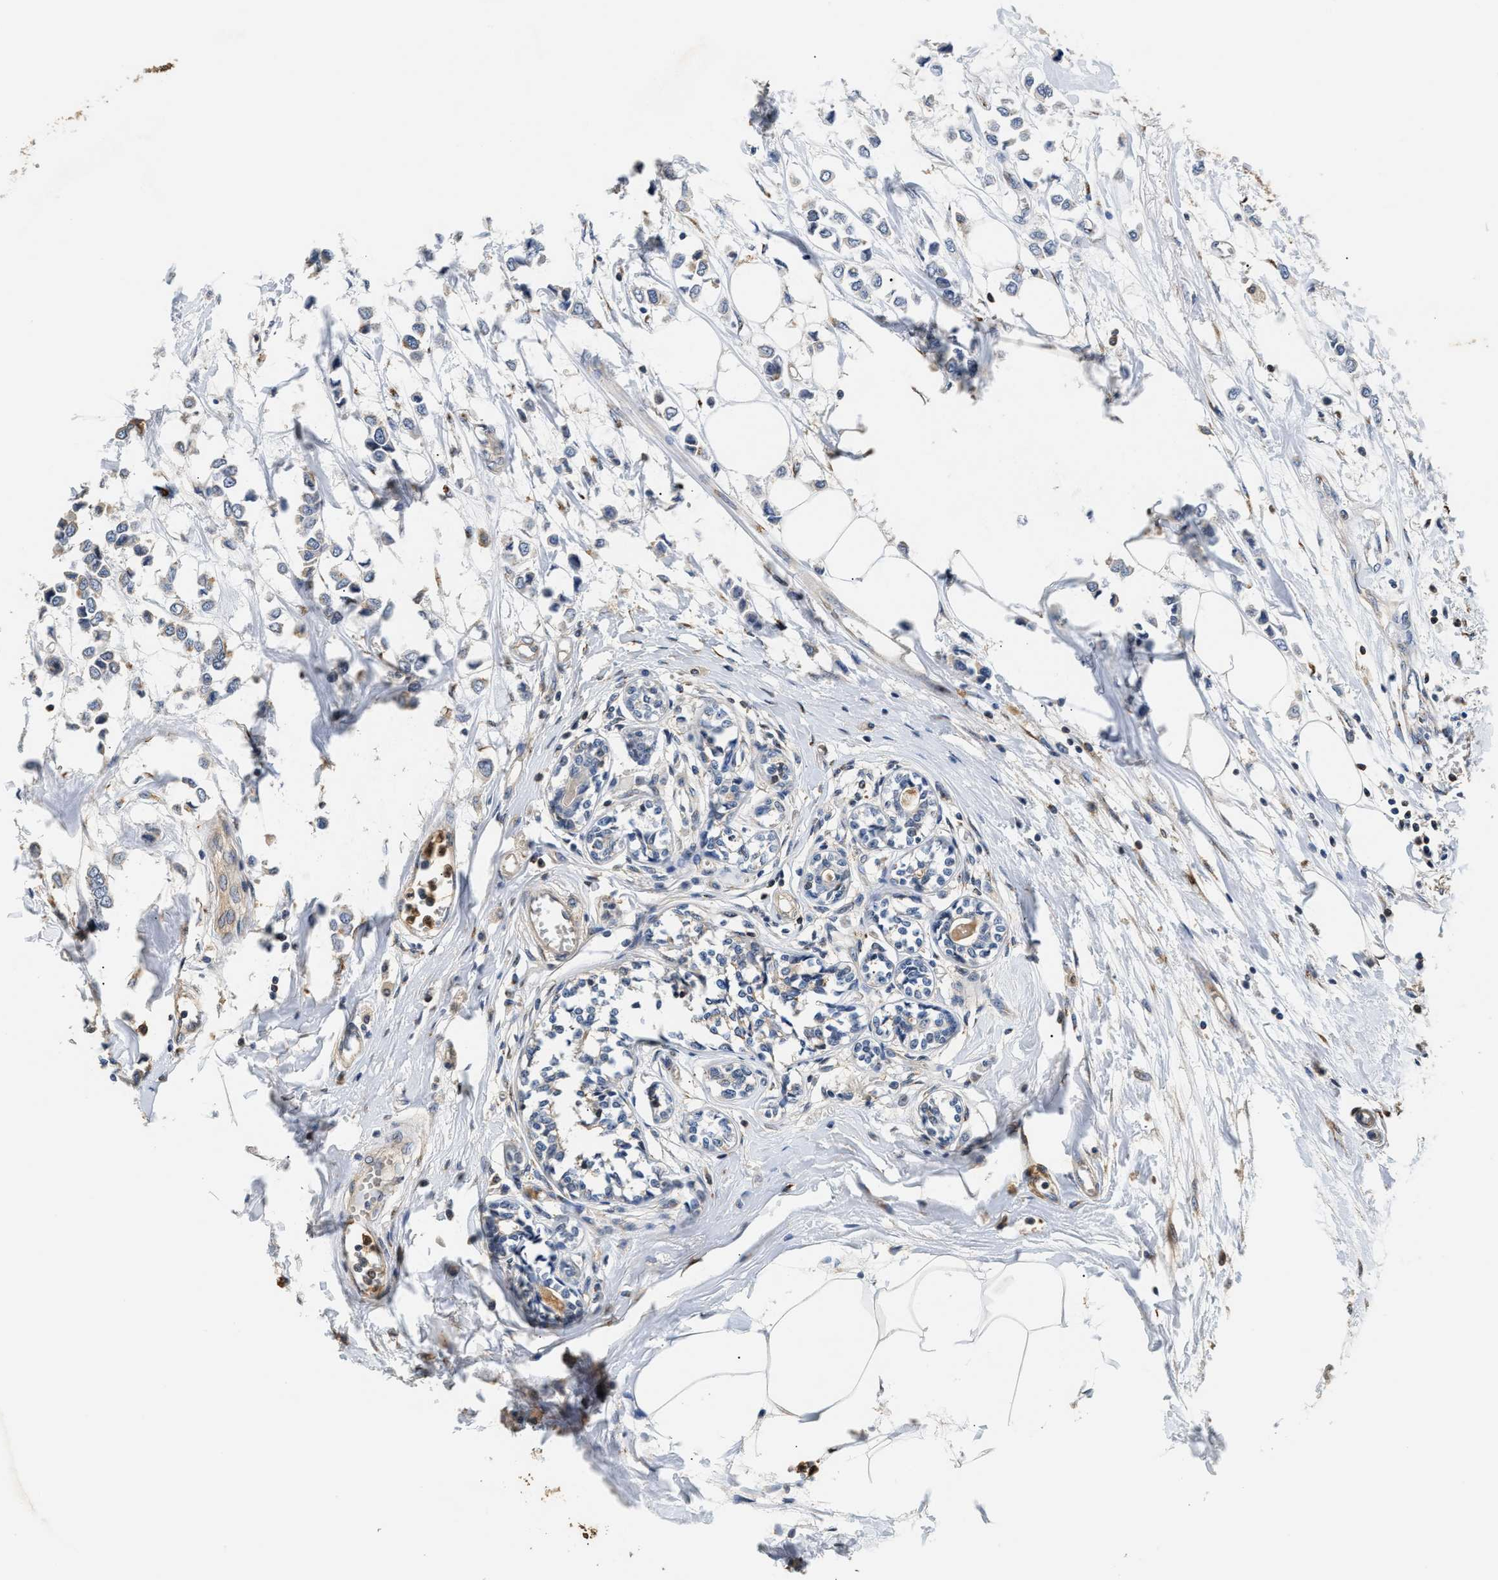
{"staining": {"intensity": "weak", "quantity": "<25%", "location": "cytoplasmic/membranous"}, "tissue": "breast cancer", "cell_type": "Tumor cells", "image_type": "cancer", "snomed": [{"axis": "morphology", "description": "Lobular carcinoma"}, {"axis": "topography", "description": "Breast"}], "caption": "This micrograph is of breast cancer stained with IHC to label a protein in brown with the nuclei are counter-stained blue. There is no expression in tumor cells.", "gene": "CHUK", "patient": {"sex": "female", "age": 51}}